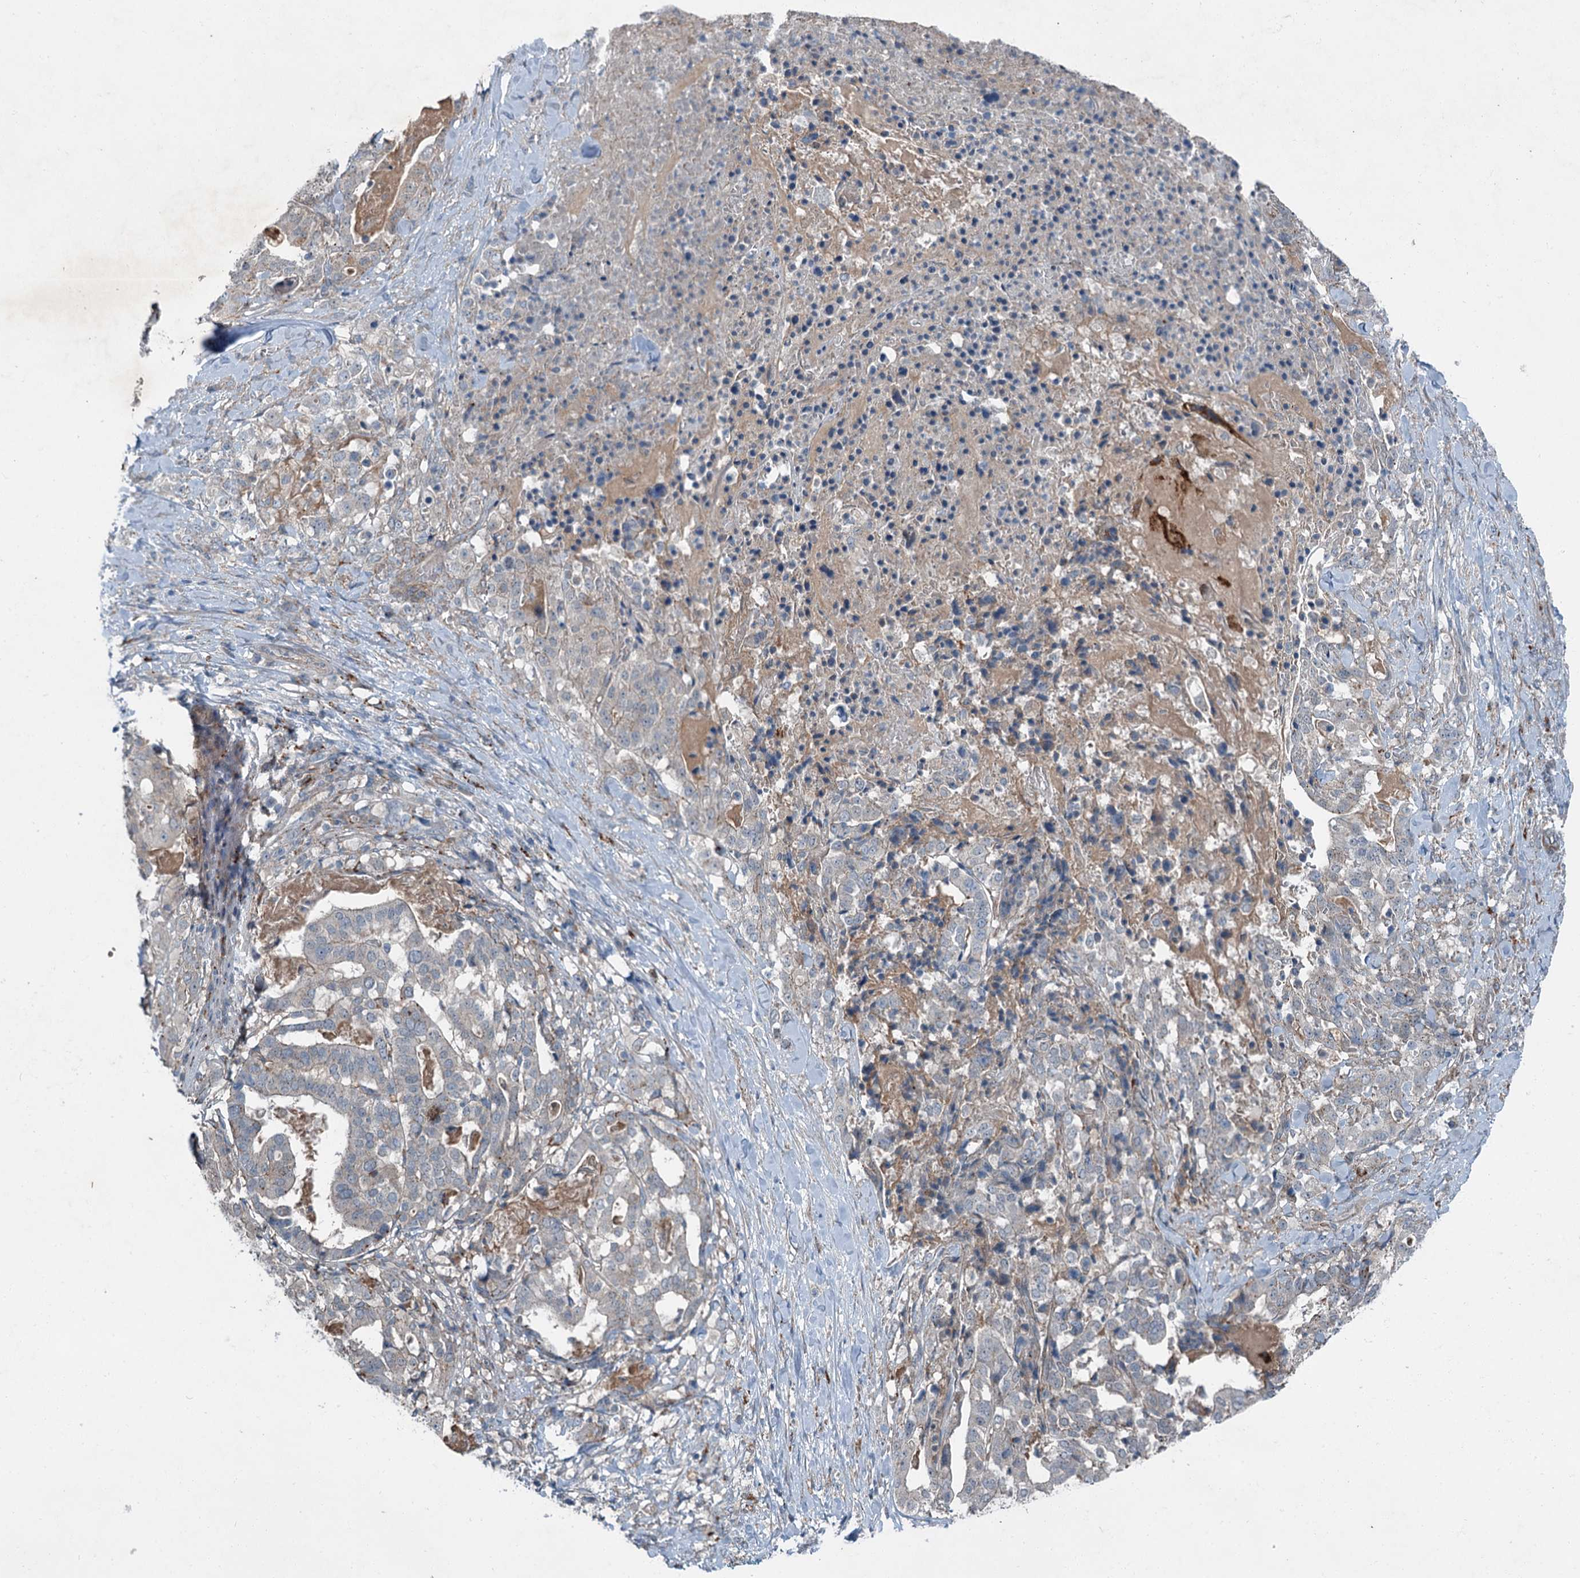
{"staining": {"intensity": "negative", "quantity": "none", "location": "none"}, "tissue": "stomach cancer", "cell_type": "Tumor cells", "image_type": "cancer", "snomed": [{"axis": "morphology", "description": "Adenocarcinoma, NOS"}, {"axis": "topography", "description": "Stomach"}], "caption": "Micrograph shows no significant protein staining in tumor cells of stomach adenocarcinoma.", "gene": "AXL", "patient": {"sex": "male", "age": 48}}